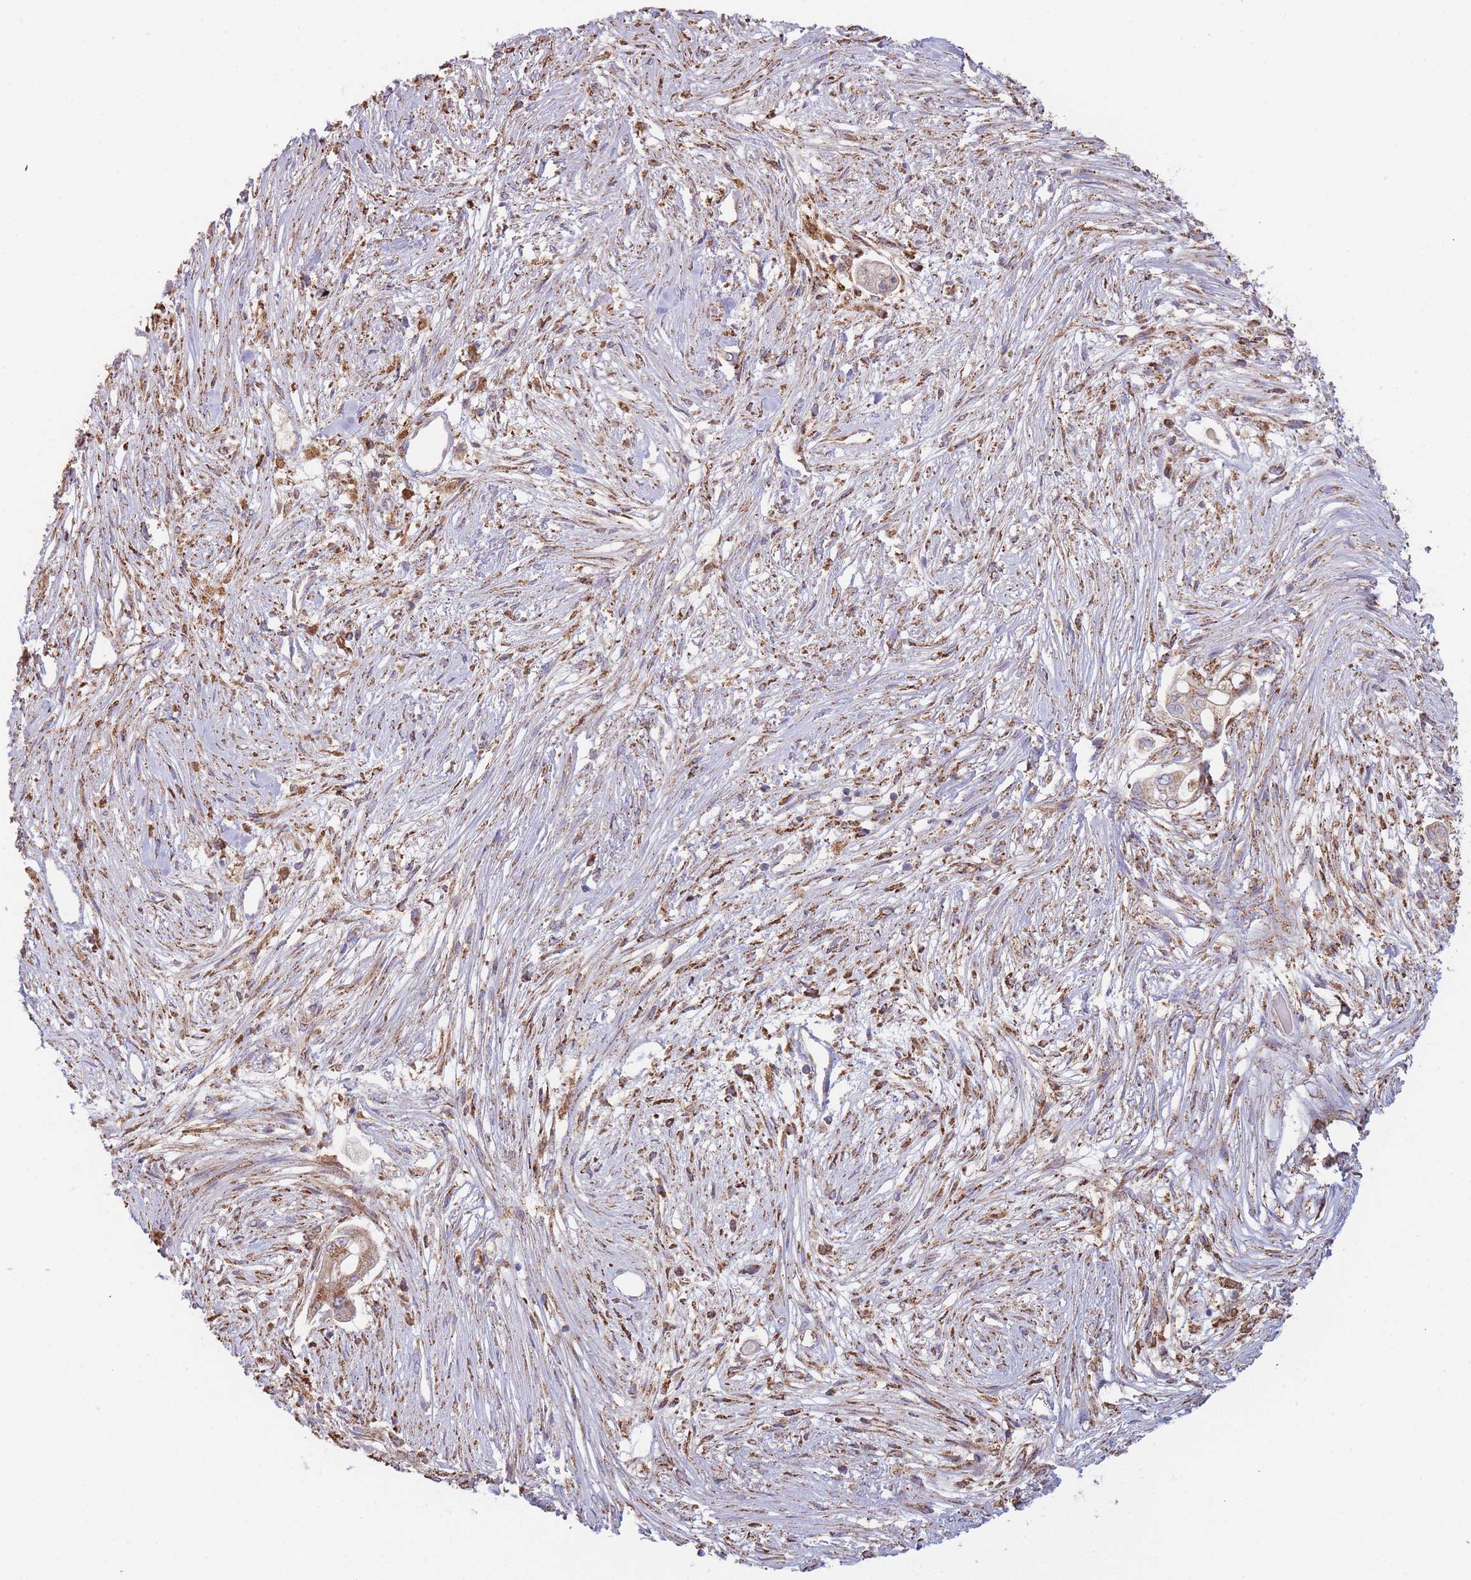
{"staining": {"intensity": "moderate", "quantity": ">75%", "location": "cytoplasmic/membranous"}, "tissue": "pancreatic cancer", "cell_type": "Tumor cells", "image_type": "cancer", "snomed": [{"axis": "morphology", "description": "Adenocarcinoma, NOS"}, {"axis": "topography", "description": "Pancreas"}], "caption": "Tumor cells demonstrate medium levels of moderate cytoplasmic/membranous positivity in about >75% of cells in pancreatic adenocarcinoma.", "gene": "MRPL17", "patient": {"sex": "female", "age": 69}}